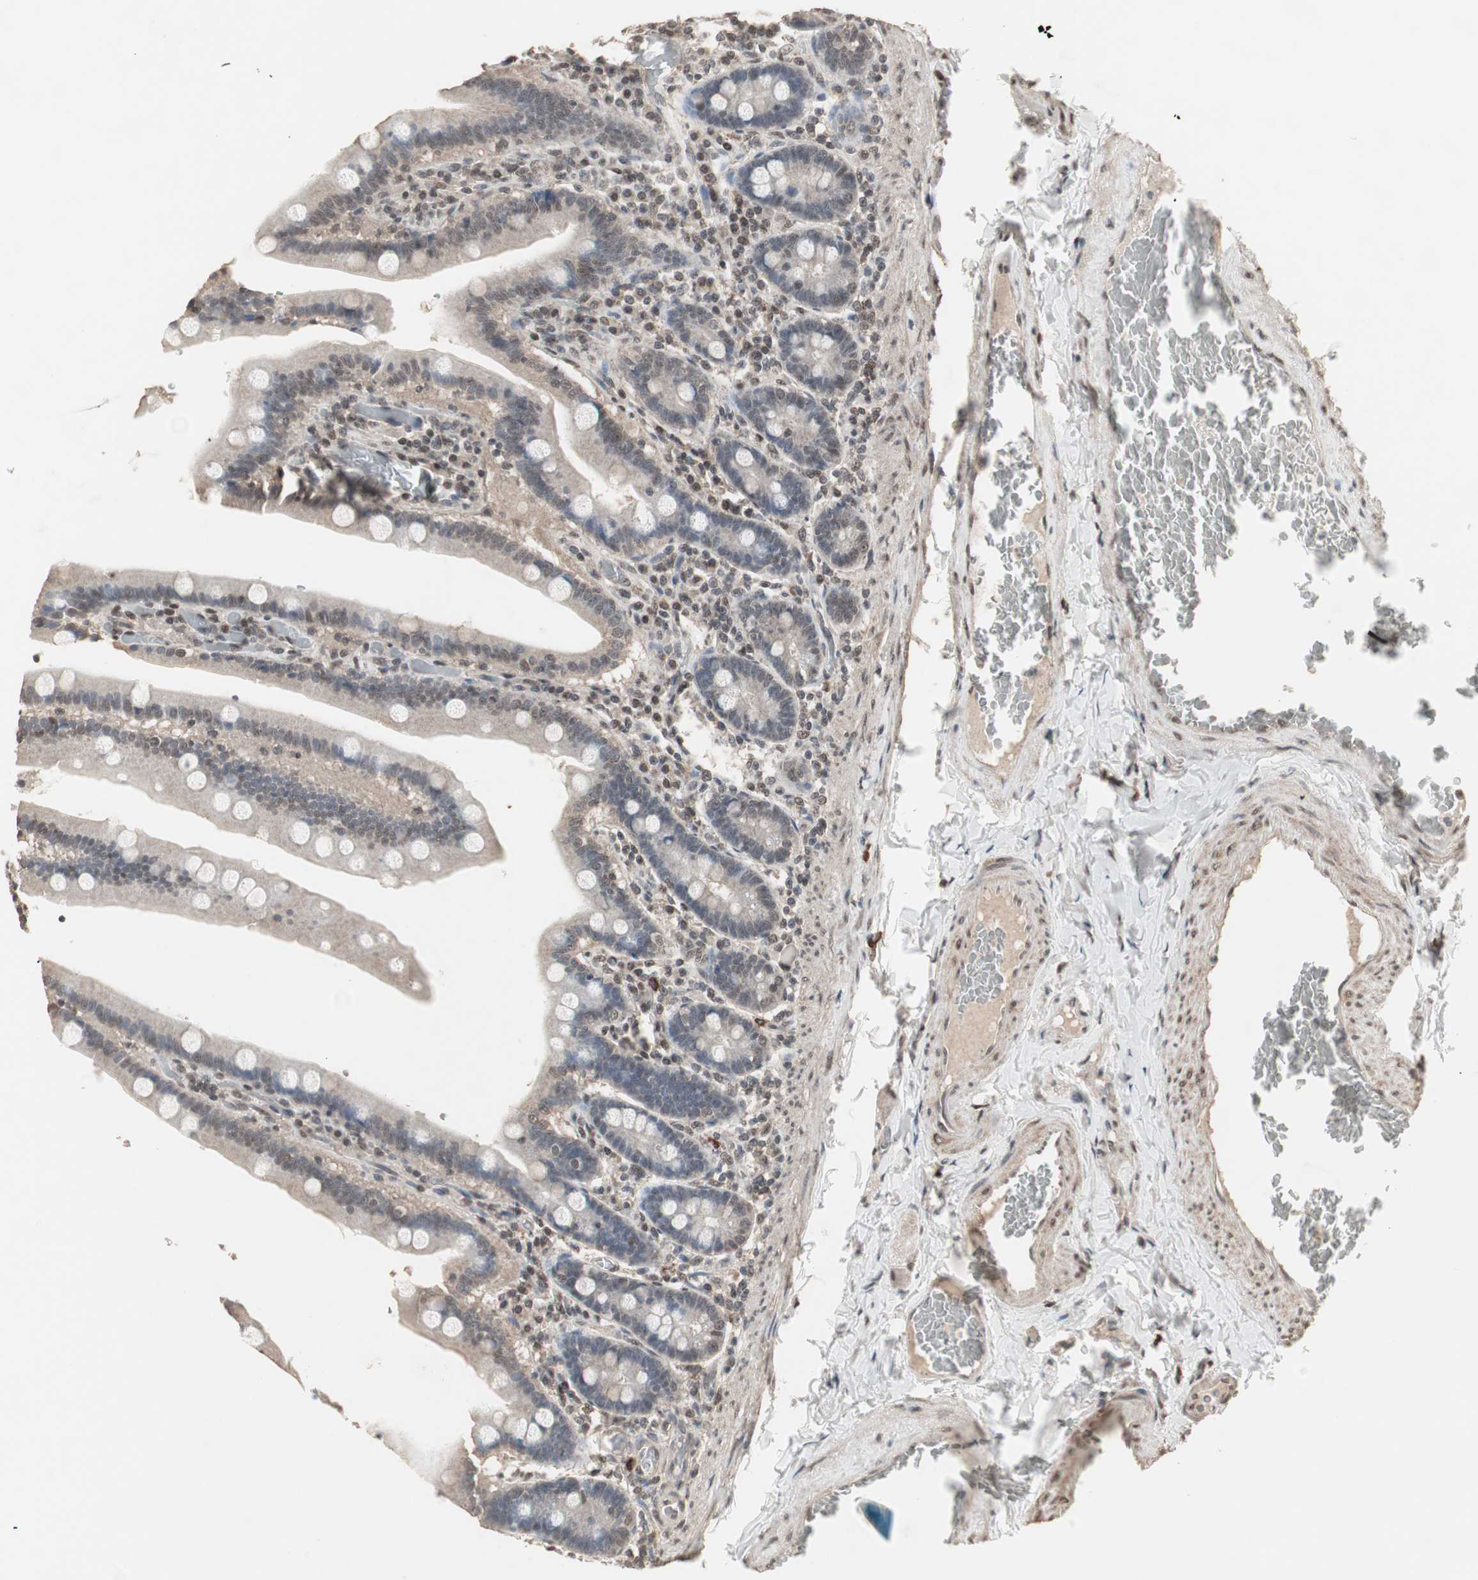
{"staining": {"intensity": "weak", "quantity": ">75%", "location": "cytoplasmic/membranous"}, "tissue": "duodenum", "cell_type": "Glandular cells", "image_type": "normal", "snomed": [{"axis": "morphology", "description": "Normal tissue, NOS"}, {"axis": "topography", "description": "Duodenum"}], "caption": "High-power microscopy captured an immunohistochemistry photomicrograph of benign duodenum, revealing weak cytoplasmic/membranous staining in approximately >75% of glandular cells.", "gene": "ZHX2", "patient": {"sex": "female", "age": 53}}